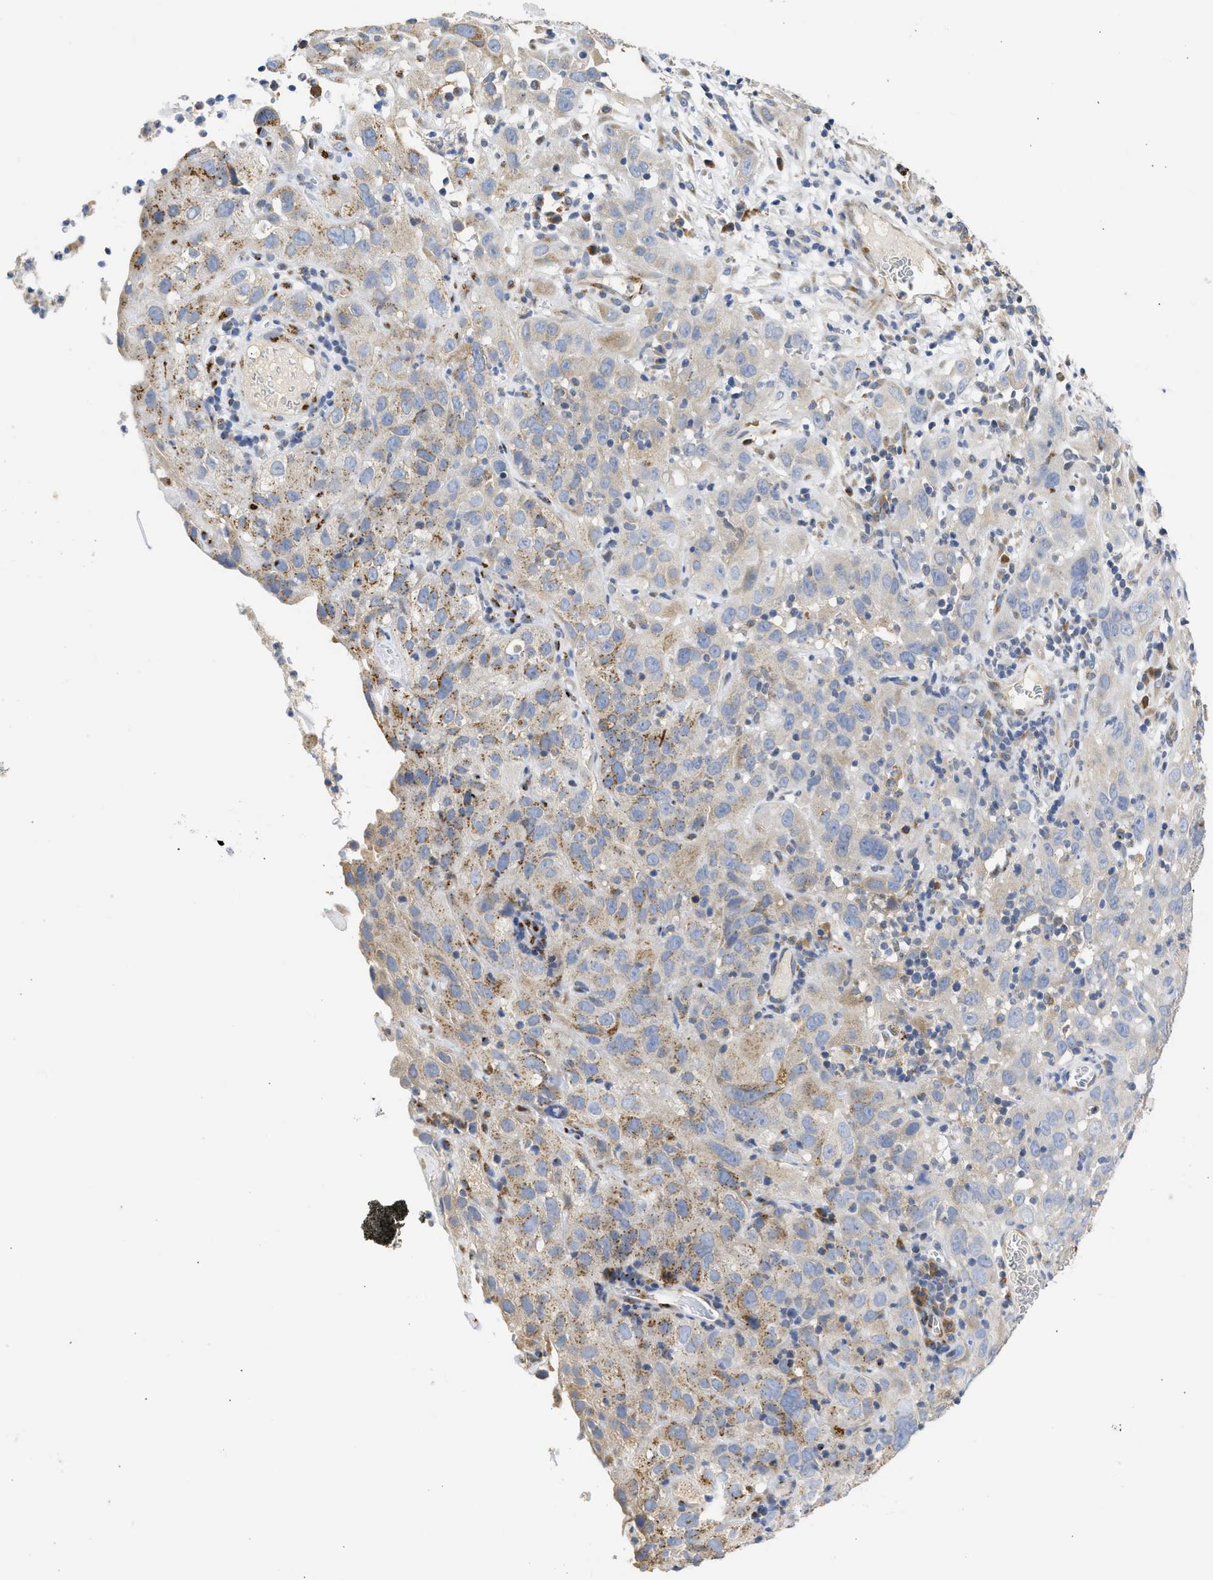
{"staining": {"intensity": "weak", "quantity": "<25%", "location": "cytoplasmic/membranous"}, "tissue": "cervical cancer", "cell_type": "Tumor cells", "image_type": "cancer", "snomed": [{"axis": "morphology", "description": "Squamous cell carcinoma, NOS"}, {"axis": "topography", "description": "Cervix"}], "caption": "Tumor cells are negative for brown protein staining in cervical squamous cell carcinoma.", "gene": "TMED1", "patient": {"sex": "female", "age": 32}}